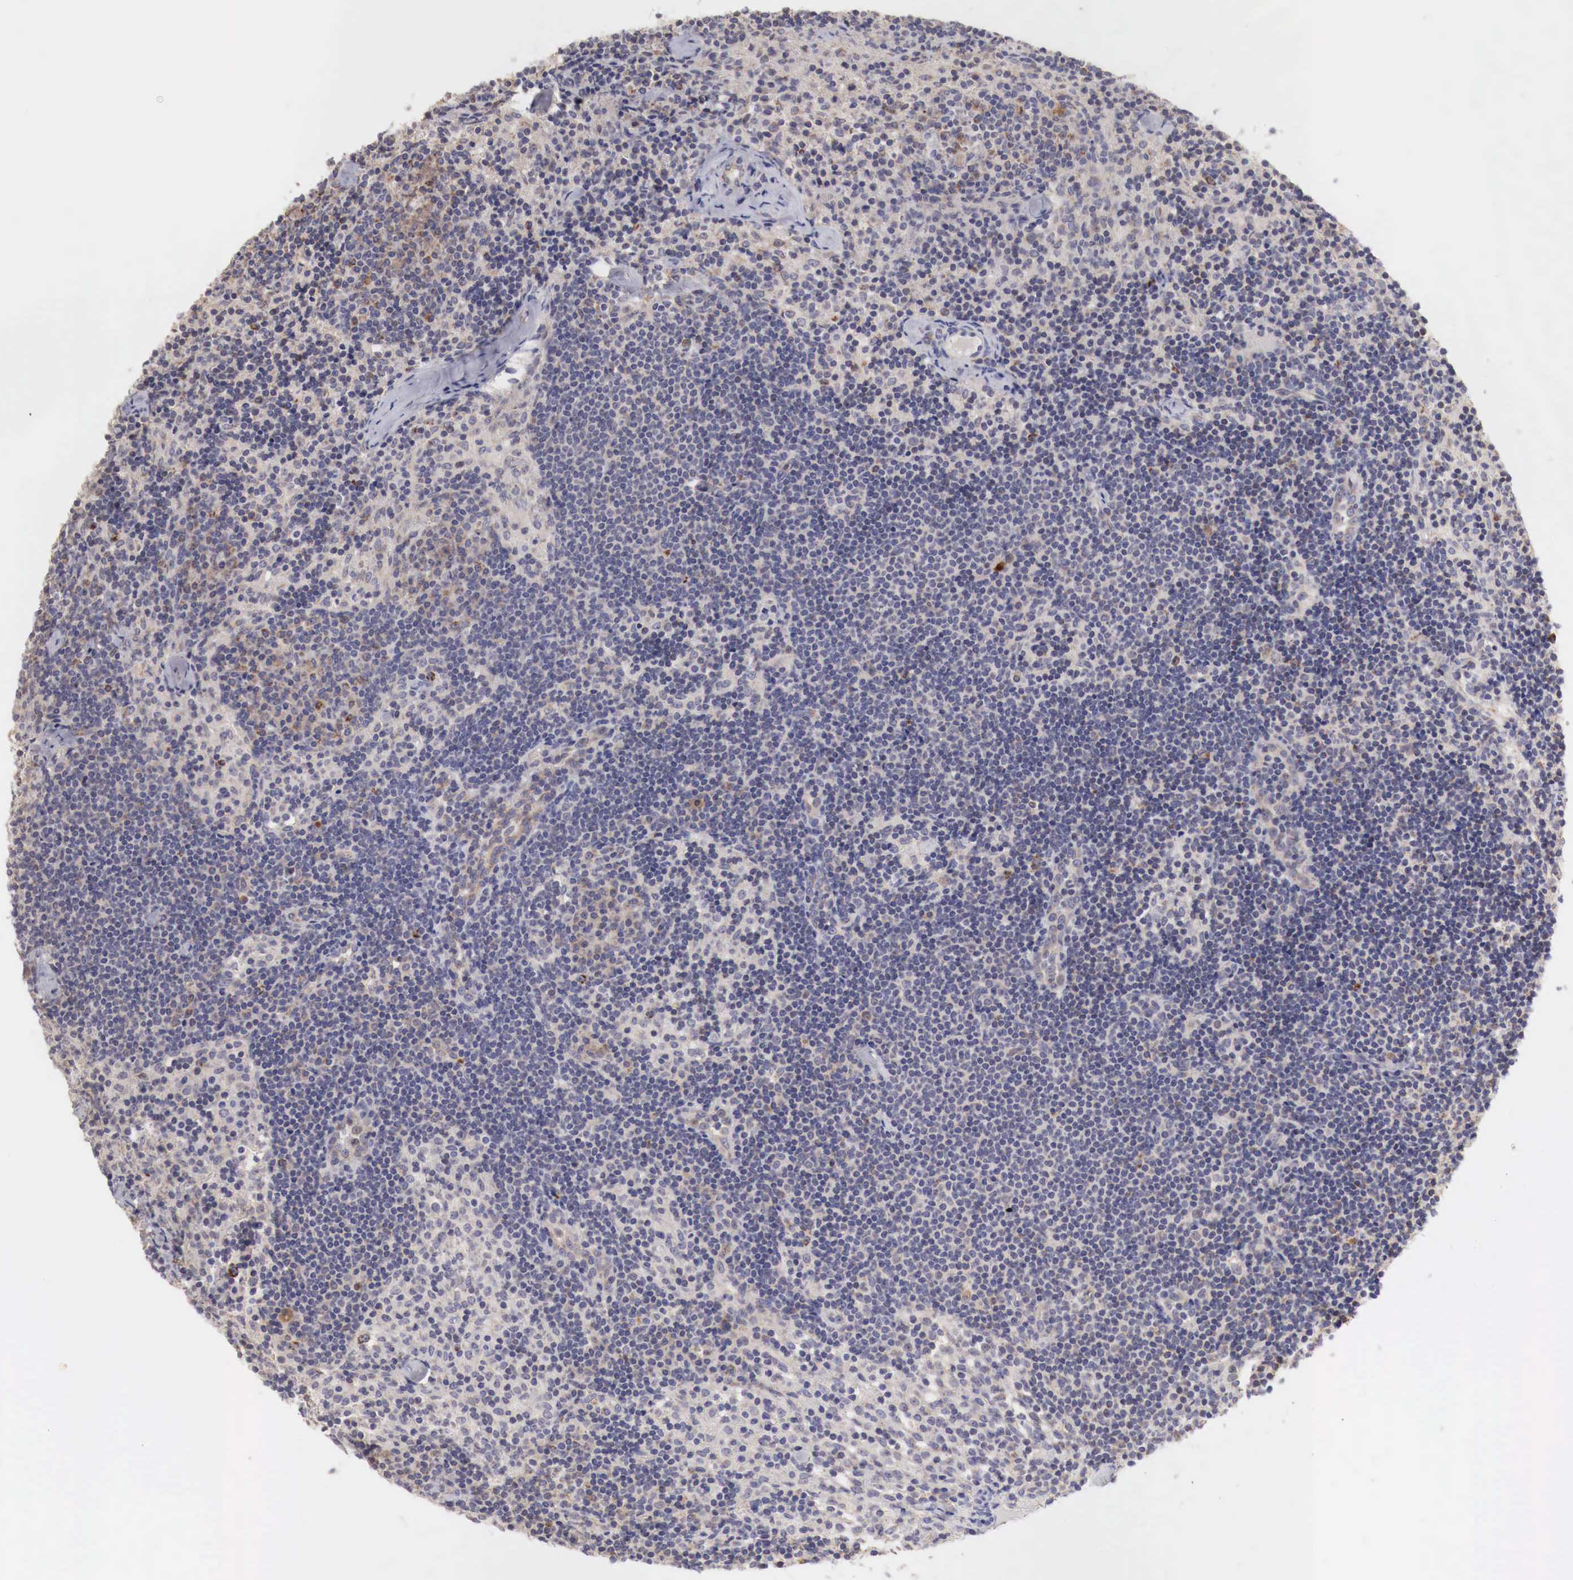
{"staining": {"intensity": "strong", "quantity": ">75%", "location": "cytoplasmic/membranous"}, "tissue": "lymph node", "cell_type": "Germinal center cells", "image_type": "normal", "snomed": [{"axis": "morphology", "description": "Normal tissue, NOS"}, {"axis": "topography", "description": "Lymph node"}], "caption": "Immunohistochemistry (IHC) (DAB (3,3'-diaminobenzidine)) staining of normal lymph node reveals strong cytoplasmic/membranous protein positivity in about >75% of germinal center cells.", "gene": "XPNPEP3", "patient": {"sex": "female", "age": 35}}